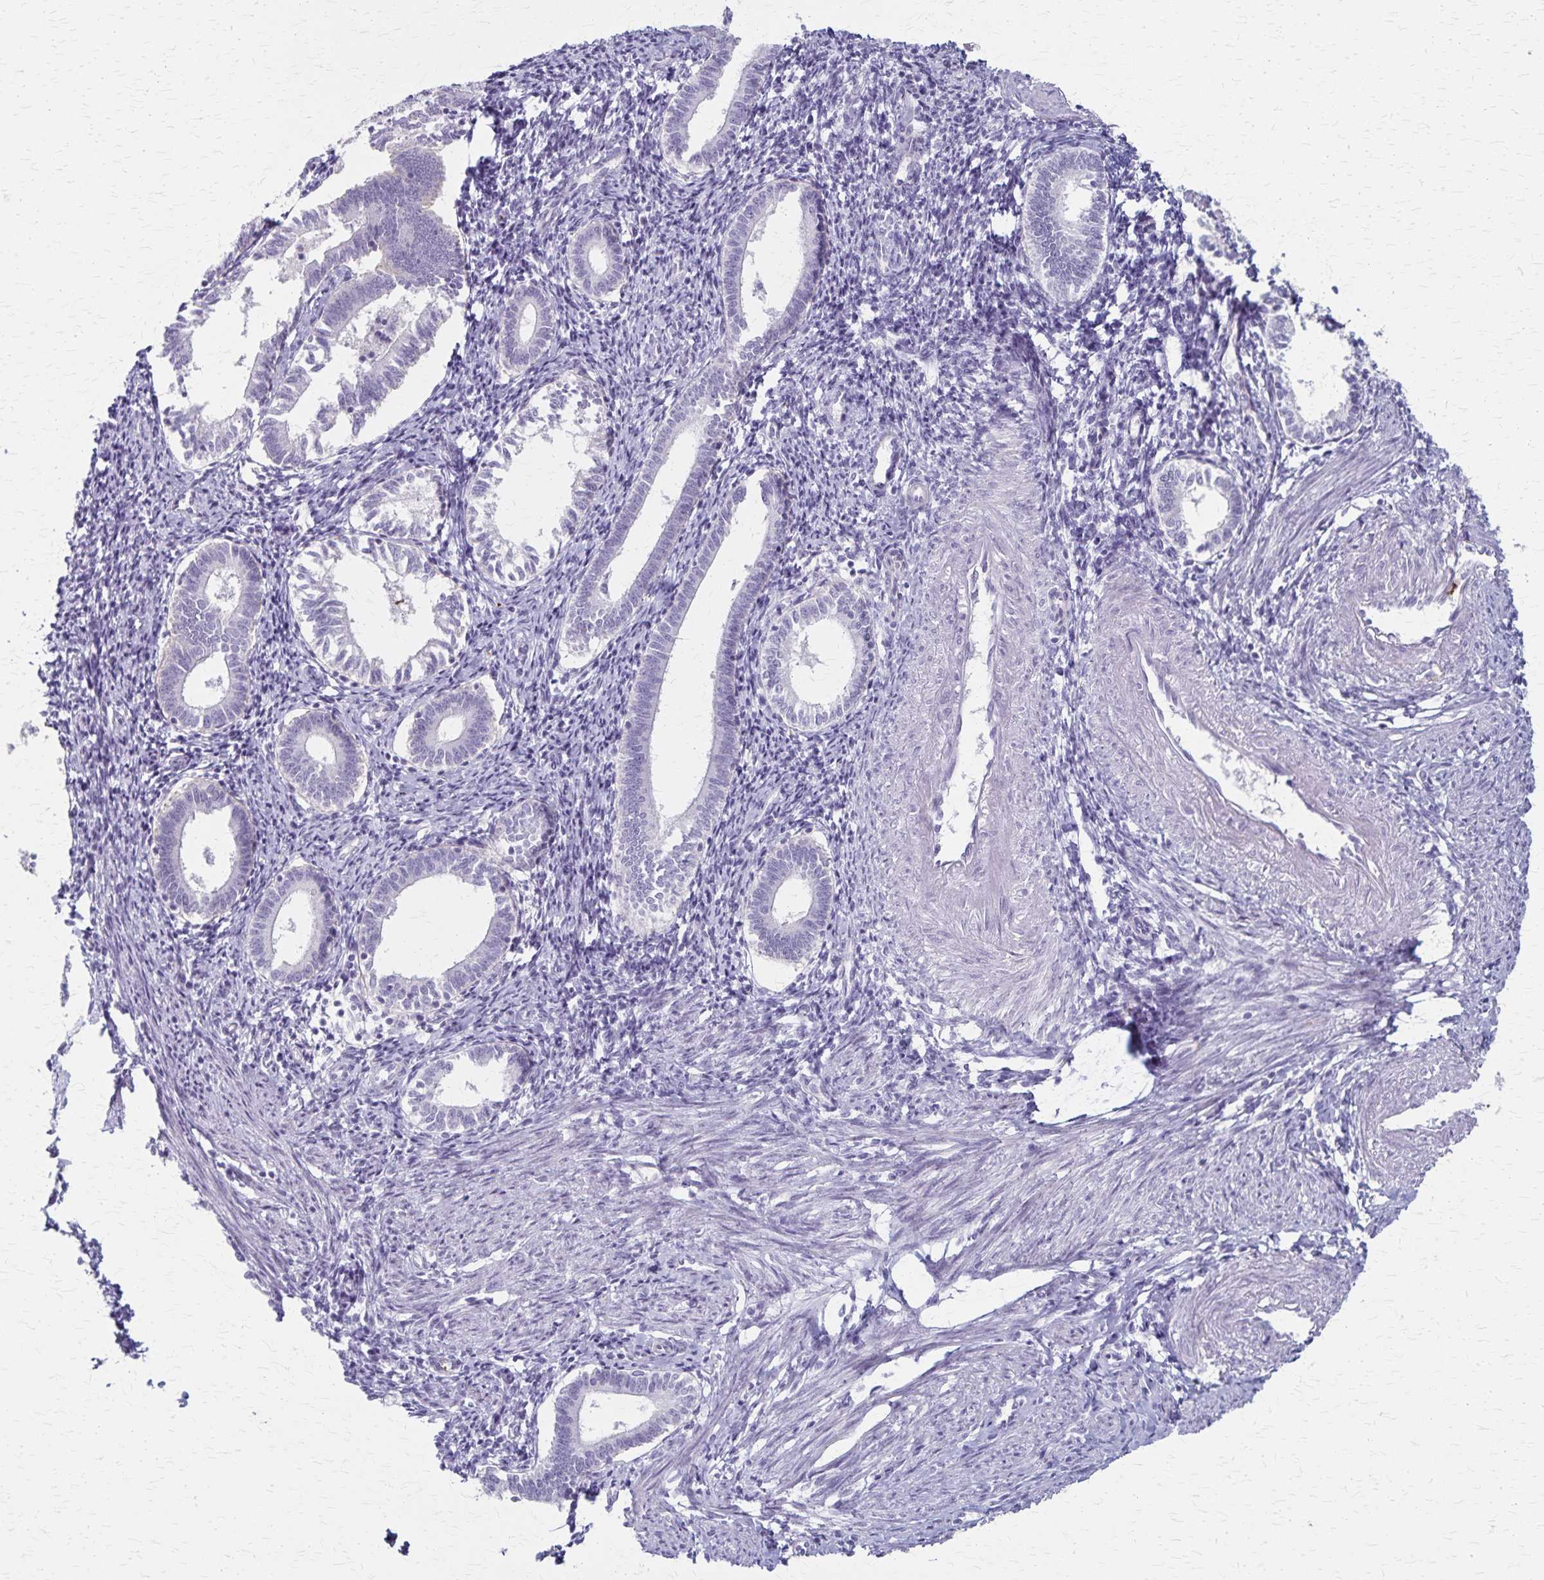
{"staining": {"intensity": "negative", "quantity": "none", "location": "none"}, "tissue": "endometrium", "cell_type": "Cells in endometrial stroma", "image_type": "normal", "snomed": [{"axis": "morphology", "description": "Normal tissue, NOS"}, {"axis": "topography", "description": "Endometrium"}], "caption": "IHC image of normal endometrium: endometrium stained with DAB (3,3'-diaminobenzidine) displays no significant protein expression in cells in endometrial stroma.", "gene": "RASL10B", "patient": {"sex": "female", "age": 41}}